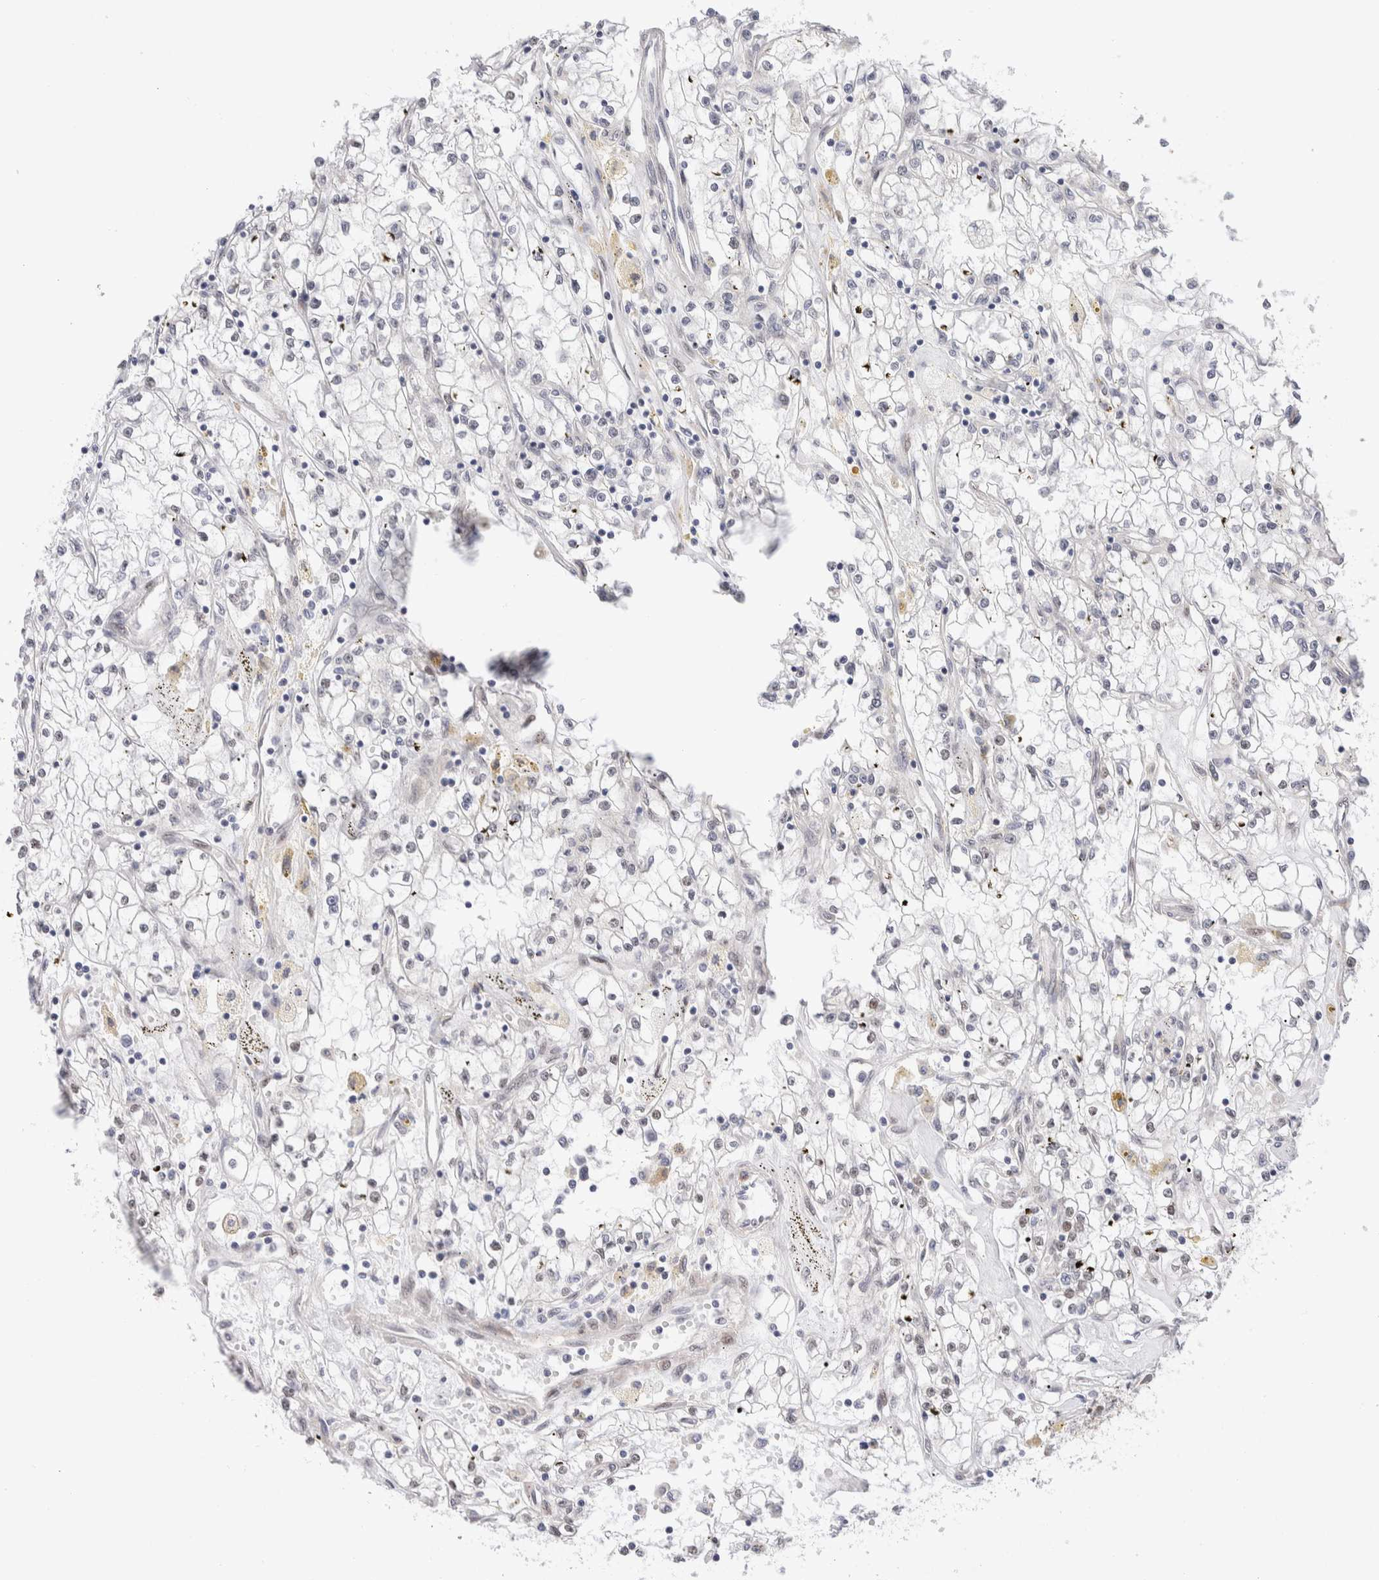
{"staining": {"intensity": "negative", "quantity": "none", "location": "none"}, "tissue": "renal cancer", "cell_type": "Tumor cells", "image_type": "cancer", "snomed": [{"axis": "morphology", "description": "Adenocarcinoma, NOS"}, {"axis": "topography", "description": "Kidney"}], "caption": "Tumor cells show no significant protein staining in renal cancer.", "gene": "NSMAF", "patient": {"sex": "male", "age": 56}}